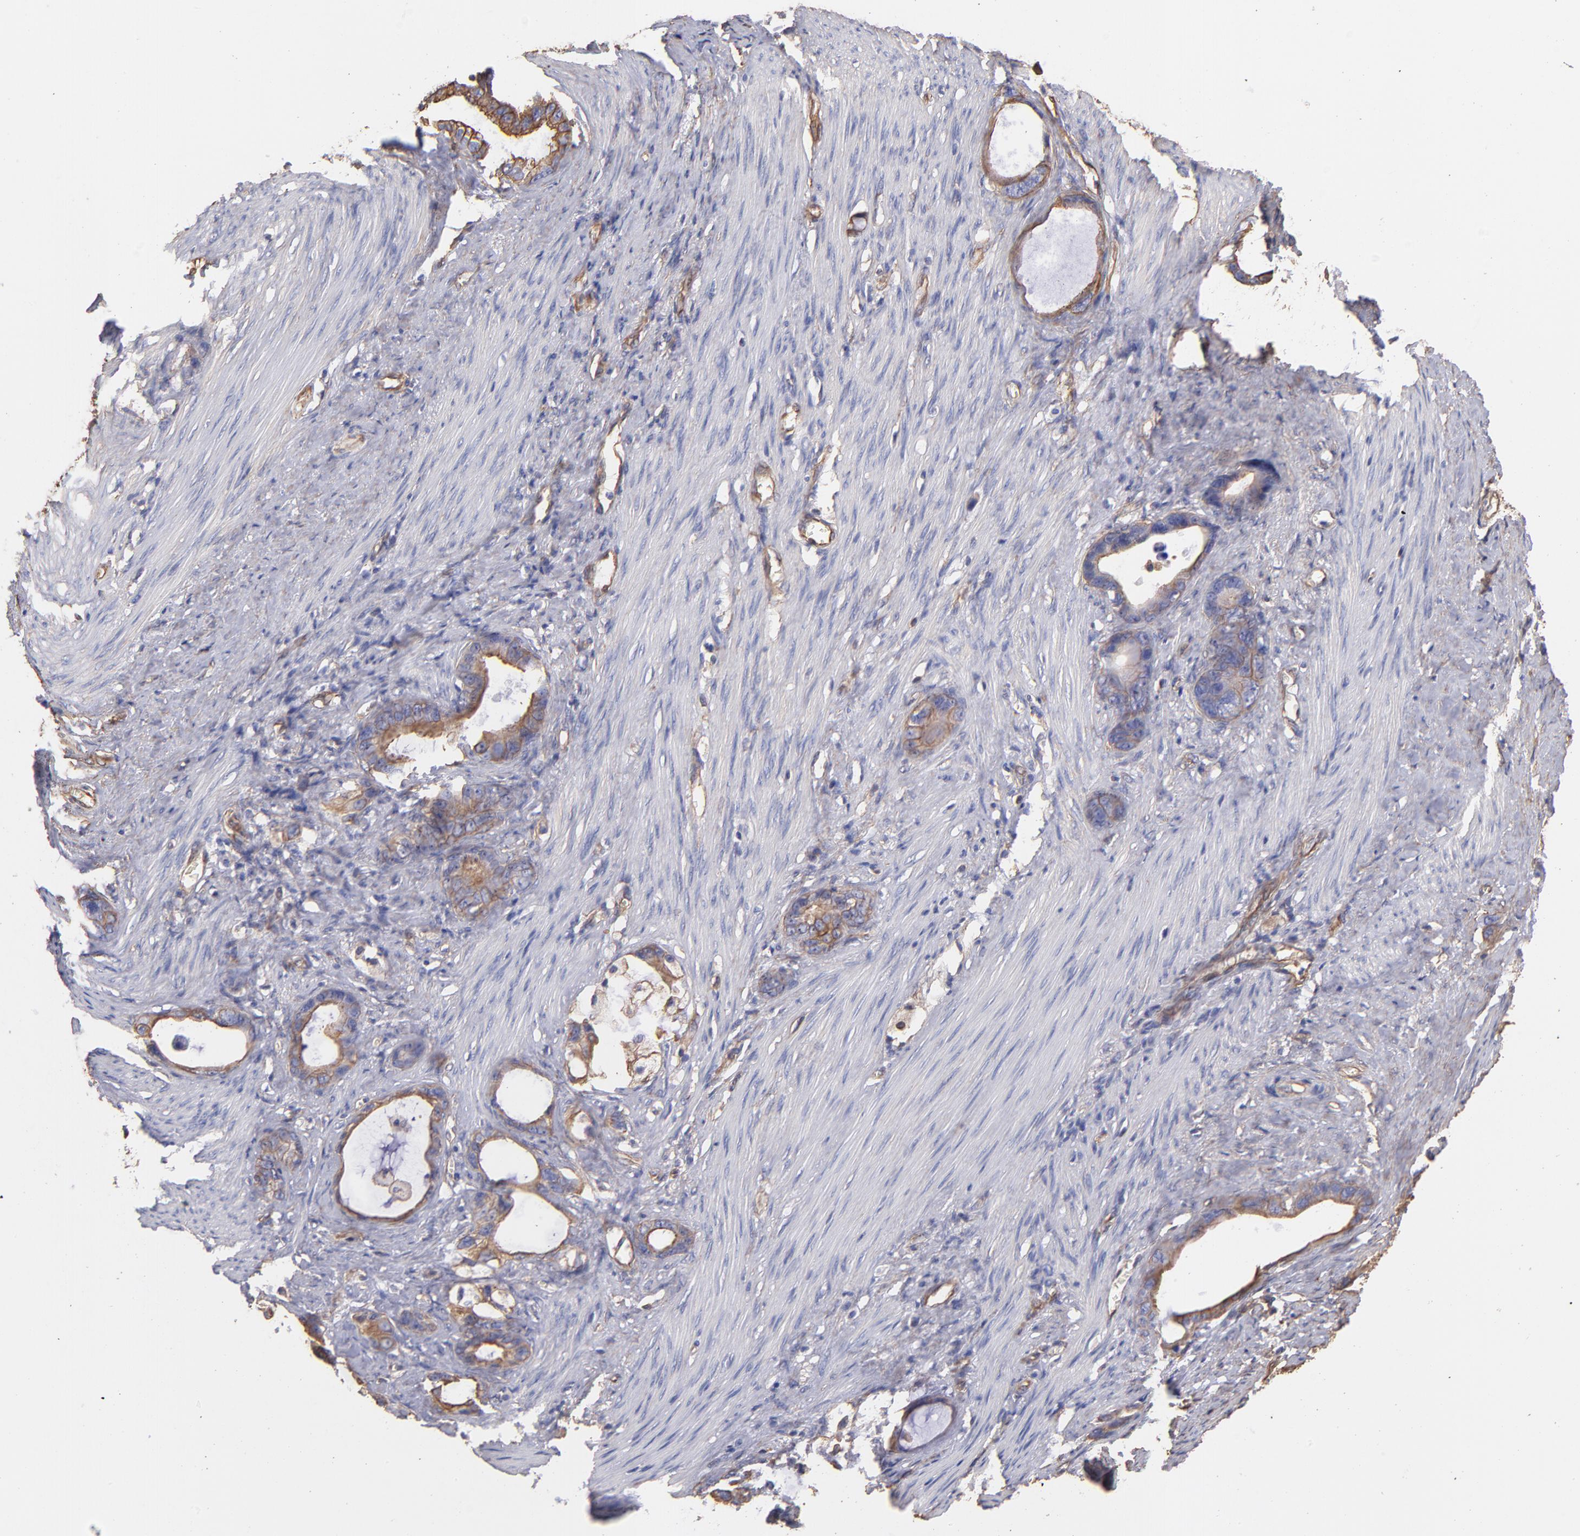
{"staining": {"intensity": "moderate", "quantity": ">75%", "location": "cytoplasmic/membranous"}, "tissue": "stomach cancer", "cell_type": "Tumor cells", "image_type": "cancer", "snomed": [{"axis": "morphology", "description": "Adenocarcinoma, NOS"}, {"axis": "topography", "description": "Stomach"}], "caption": "Moderate cytoplasmic/membranous staining is present in approximately >75% of tumor cells in stomach cancer (adenocarcinoma).", "gene": "PLEC", "patient": {"sex": "female", "age": 75}}